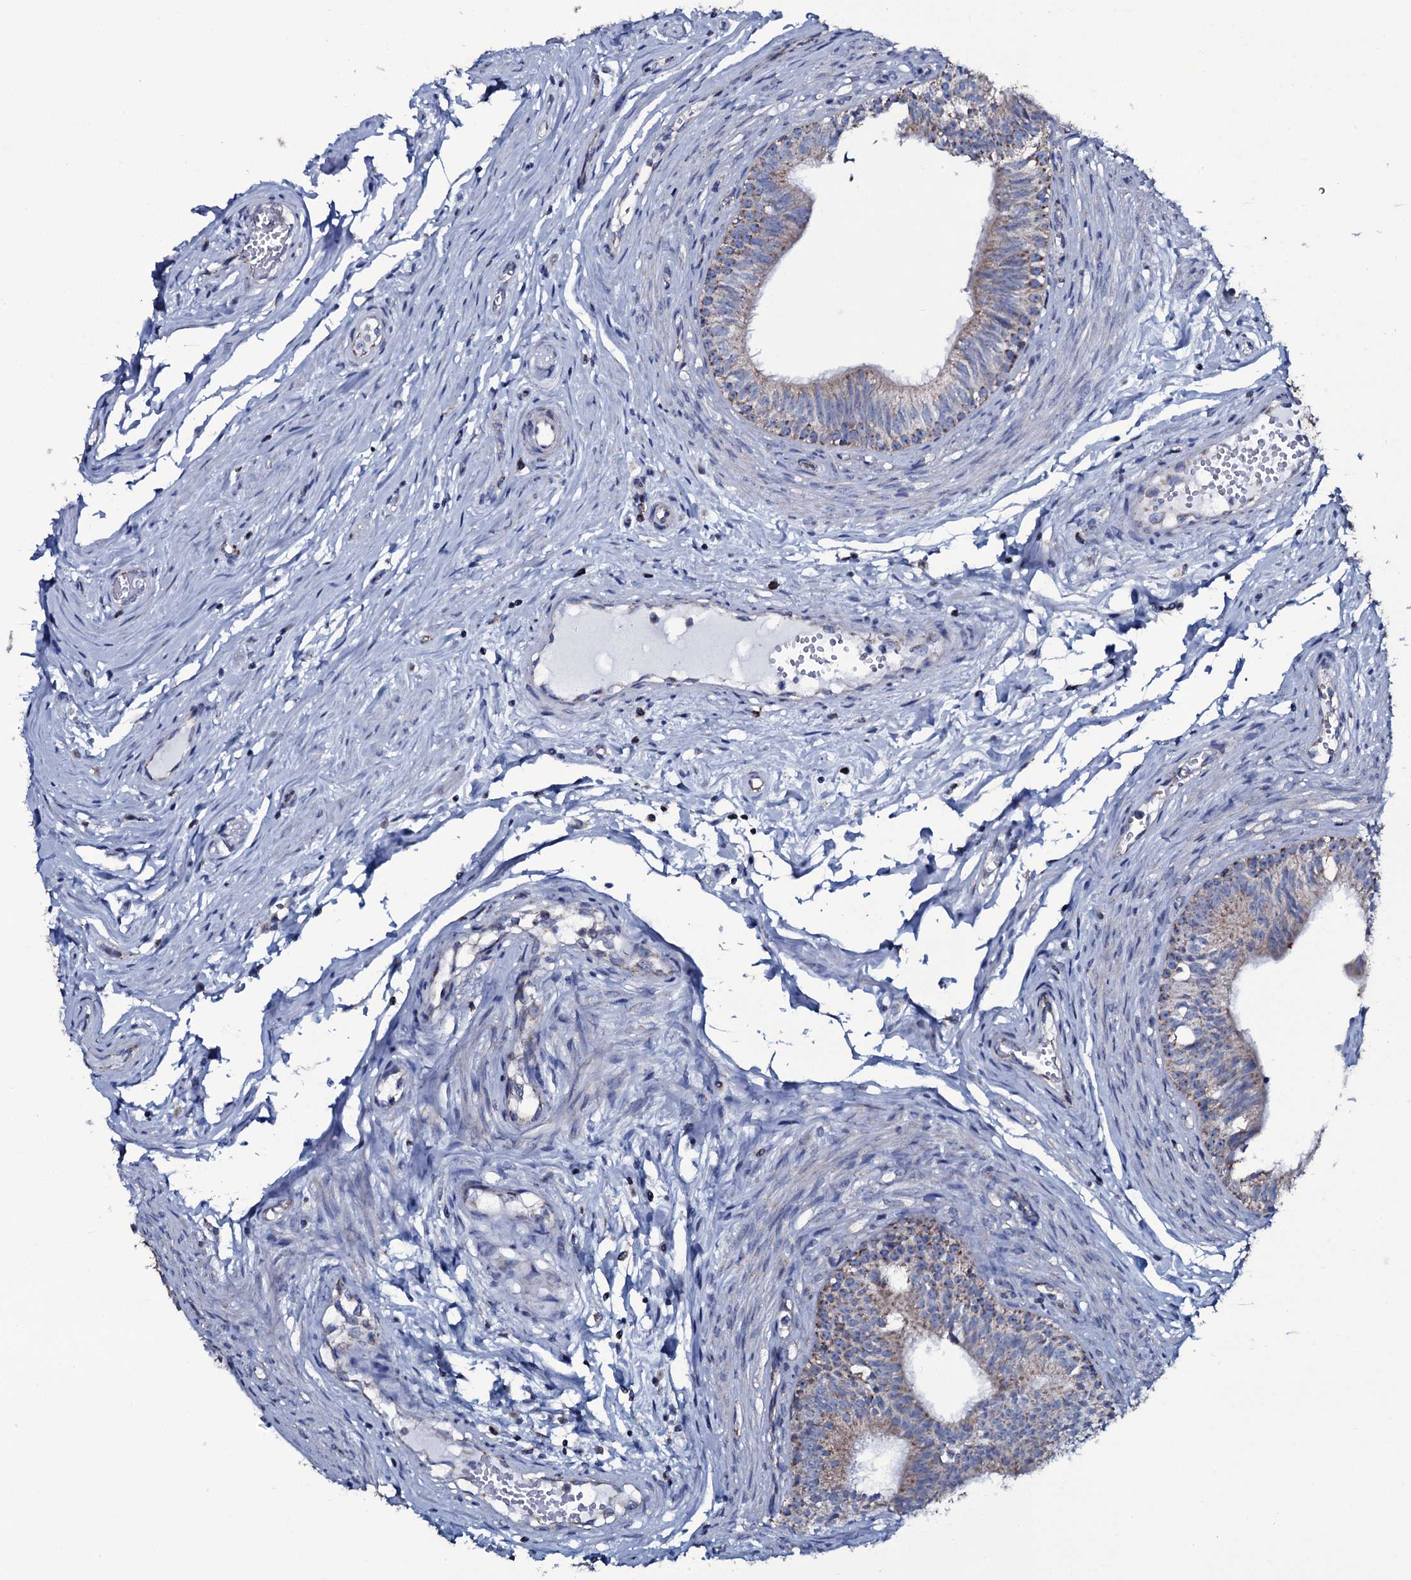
{"staining": {"intensity": "moderate", "quantity": ">75%", "location": "cytoplasmic/membranous"}, "tissue": "epididymis", "cell_type": "Glandular cells", "image_type": "normal", "snomed": [{"axis": "morphology", "description": "Normal tissue, NOS"}, {"axis": "topography", "description": "Epididymis, spermatic cord, NOS"}], "caption": "The image displays a brown stain indicating the presence of a protein in the cytoplasmic/membranous of glandular cells in epididymis. (brown staining indicates protein expression, while blue staining denotes nuclei).", "gene": "MRPS35", "patient": {"sex": "male", "age": 22}}